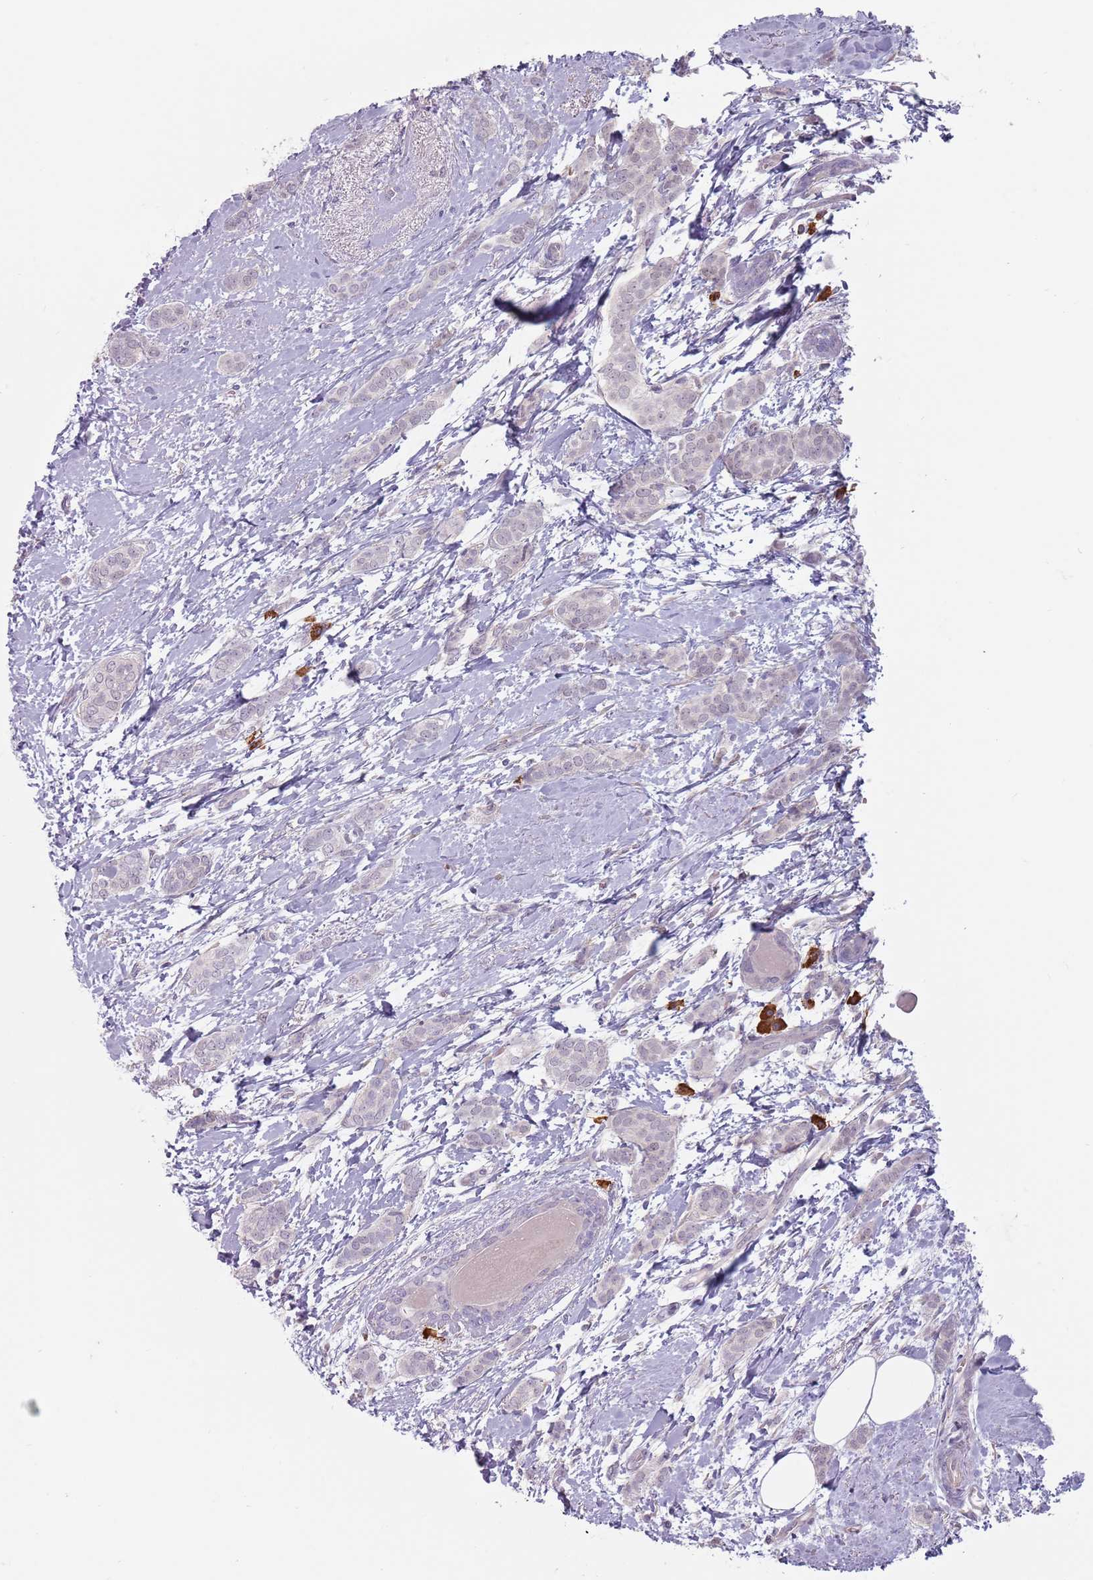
{"staining": {"intensity": "negative", "quantity": "none", "location": "none"}, "tissue": "breast cancer", "cell_type": "Tumor cells", "image_type": "cancer", "snomed": [{"axis": "morphology", "description": "Duct carcinoma"}, {"axis": "topography", "description": "Breast"}], "caption": "Human infiltrating ductal carcinoma (breast) stained for a protein using IHC demonstrates no positivity in tumor cells.", "gene": "DXO", "patient": {"sex": "female", "age": 72}}